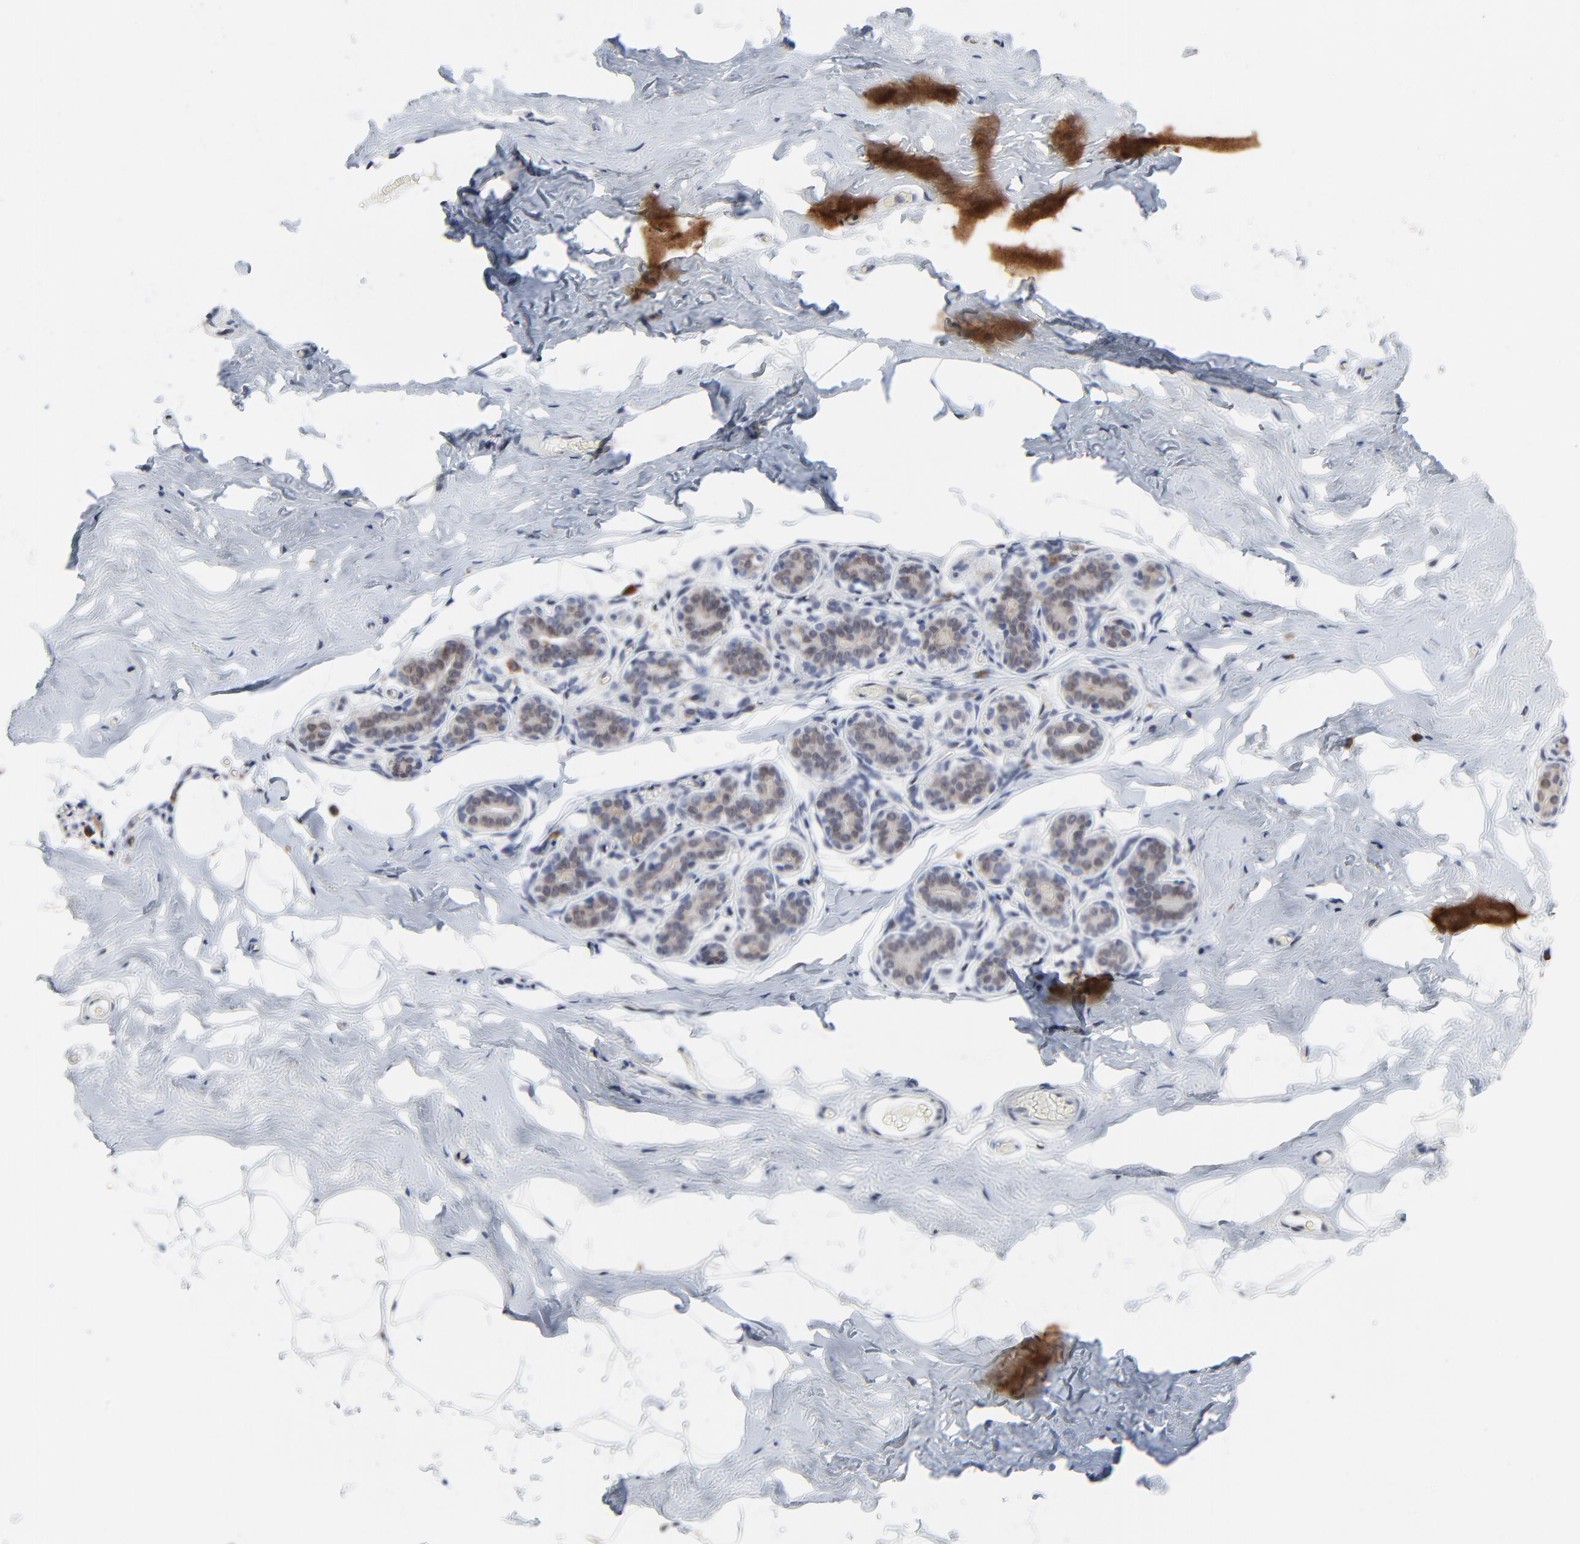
{"staining": {"intensity": "negative", "quantity": "none", "location": "none"}, "tissue": "breast", "cell_type": "Adipocytes", "image_type": "normal", "snomed": [{"axis": "morphology", "description": "Normal tissue, NOS"}, {"axis": "topography", "description": "Breast"}, {"axis": "topography", "description": "Soft tissue"}], "caption": "Protein analysis of normal breast displays no significant positivity in adipocytes. (DAB immunohistochemistry visualized using brightfield microscopy, high magnification).", "gene": "NLGN3", "patient": {"sex": "female", "age": 75}}